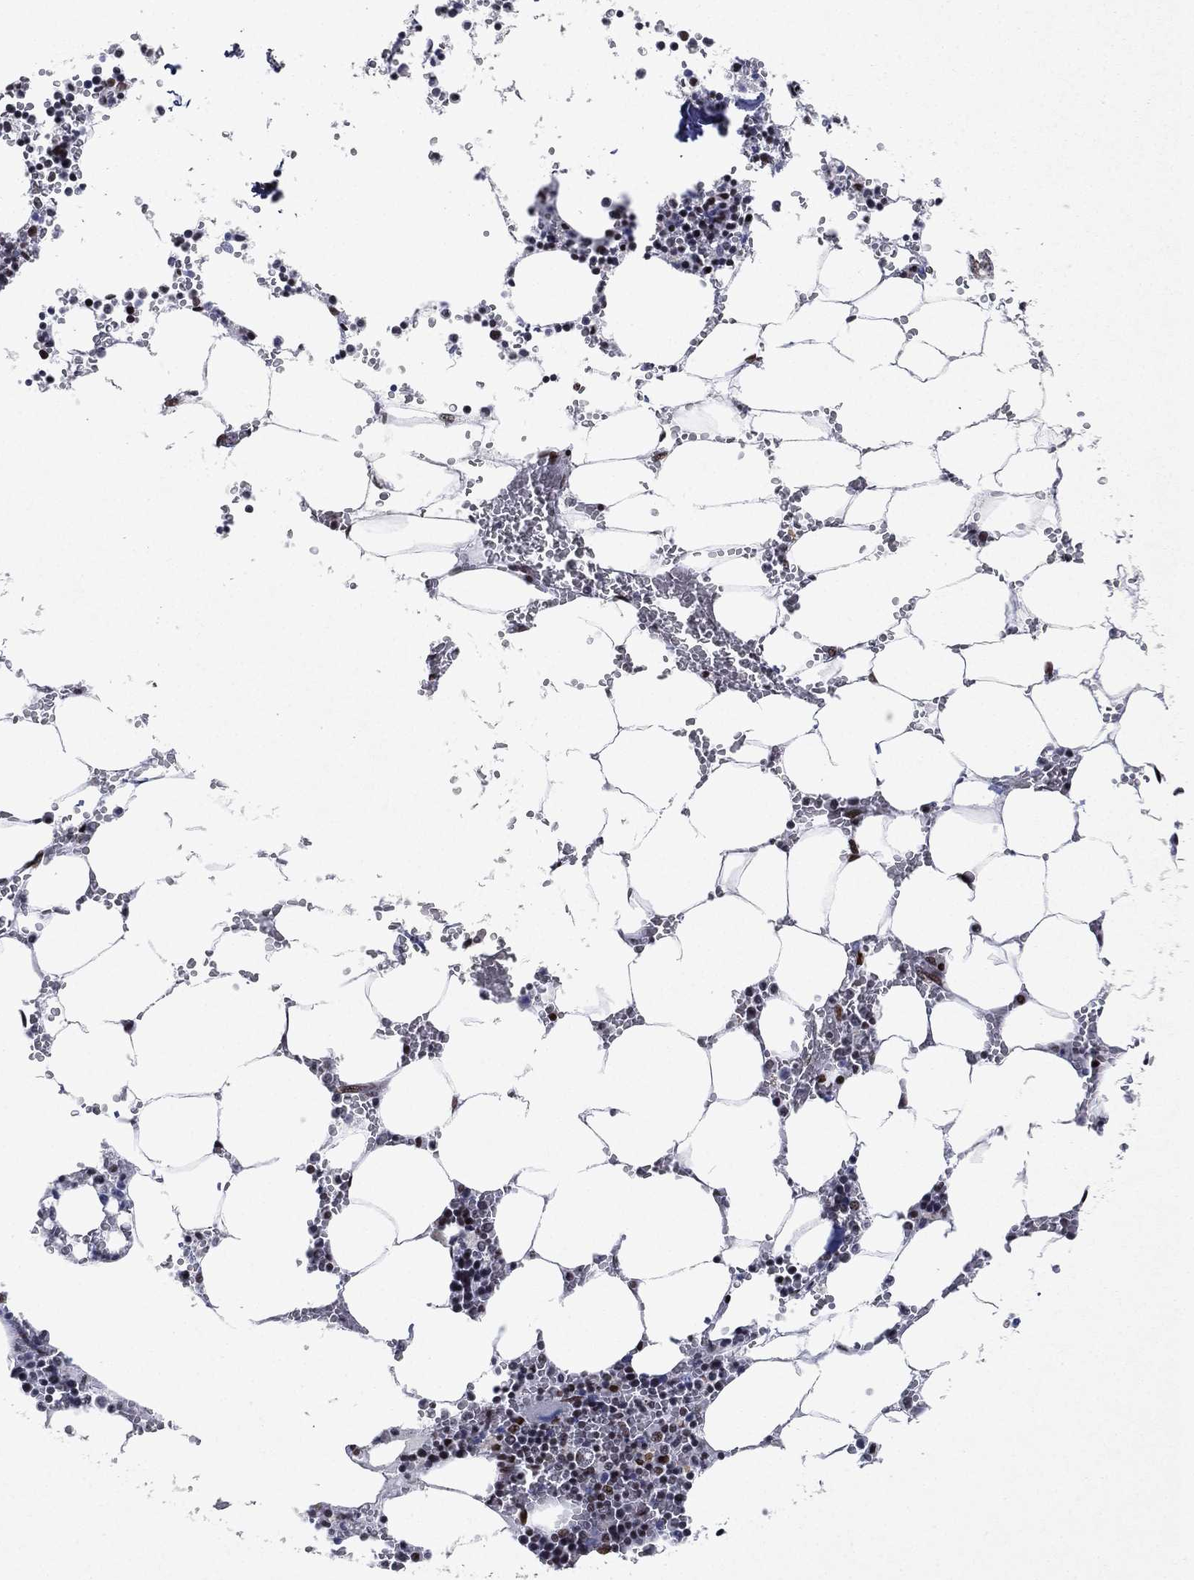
{"staining": {"intensity": "strong", "quantity": "<25%", "location": "nuclear"}, "tissue": "bone marrow", "cell_type": "Hematopoietic cells", "image_type": "normal", "snomed": [{"axis": "morphology", "description": "Normal tissue, NOS"}, {"axis": "topography", "description": "Bone marrow"}], "caption": "Strong nuclear positivity for a protein is appreciated in approximately <25% of hematopoietic cells of normal bone marrow using IHC.", "gene": "RTF1", "patient": {"sex": "female", "age": 64}}